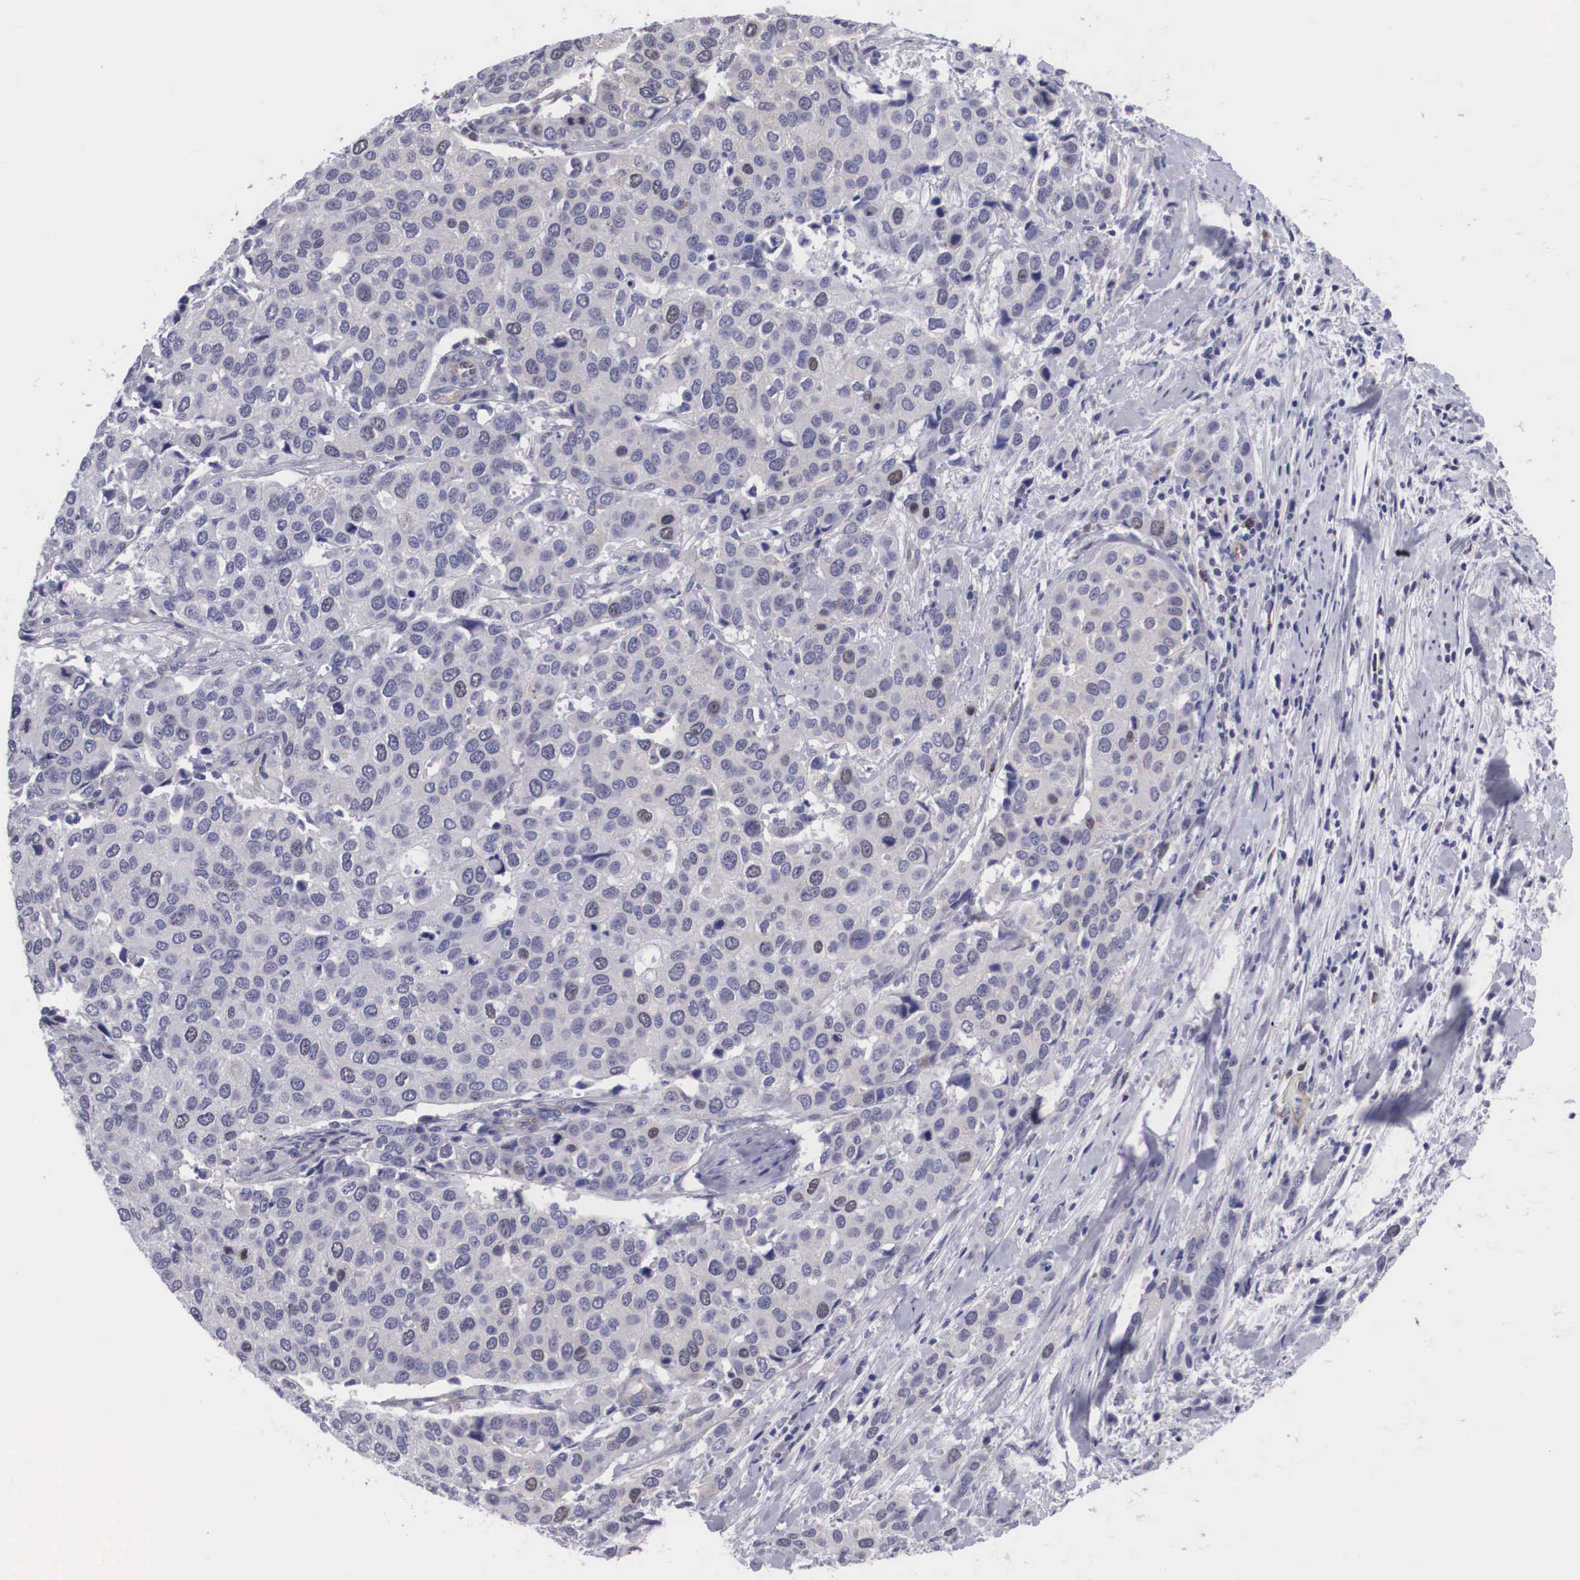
{"staining": {"intensity": "negative", "quantity": "none", "location": "none"}, "tissue": "cervical cancer", "cell_type": "Tumor cells", "image_type": "cancer", "snomed": [{"axis": "morphology", "description": "Squamous cell carcinoma, NOS"}, {"axis": "topography", "description": "Cervix"}], "caption": "IHC image of human squamous cell carcinoma (cervical) stained for a protein (brown), which reveals no expression in tumor cells. (DAB immunohistochemistry (IHC) visualized using brightfield microscopy, high magnification).", "gene": "MAST4", "patient": {"sex": "female", "age": 54}}